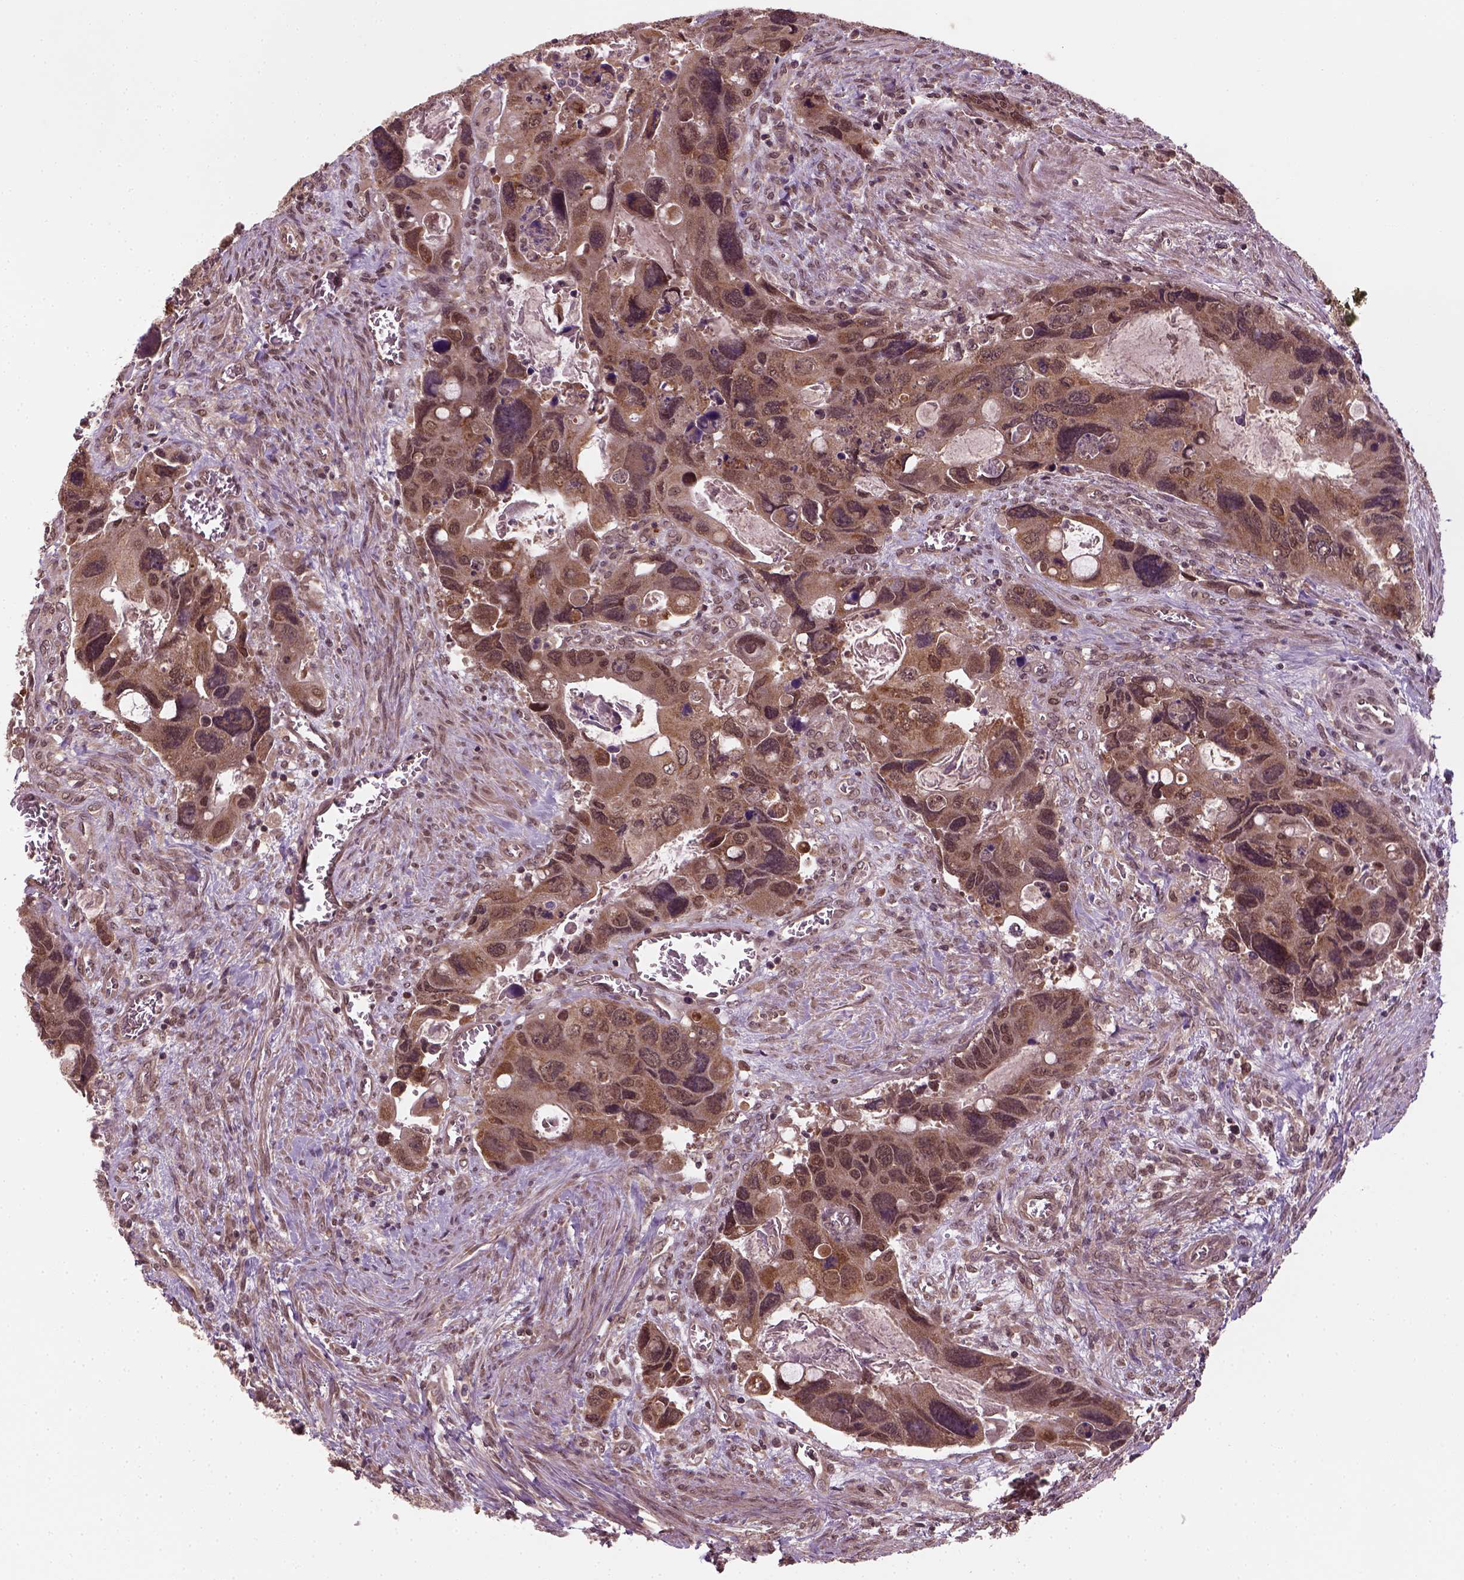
{"staining": {"intensity": "moderate", "quantity": ">75%", "location": "cytoplasmic/membranous"}, "tissue": "colorectal cancer", "cell_type": "Tumor cells", "image_type": "cancer", "snomed": [{"axis": "morphology", "description": "Adenocarcinoma, NOS"}, {"axis": "topography", "description": "Rectum"}], "caption": "IHC of adenocarcinoma (colorectal) reveals medium levels of moderate cytoplasmic/membranous expression in about >75% of tumor cells.", "gene": "NUDT9", "patient": {"sex": "male", "age": 62}}